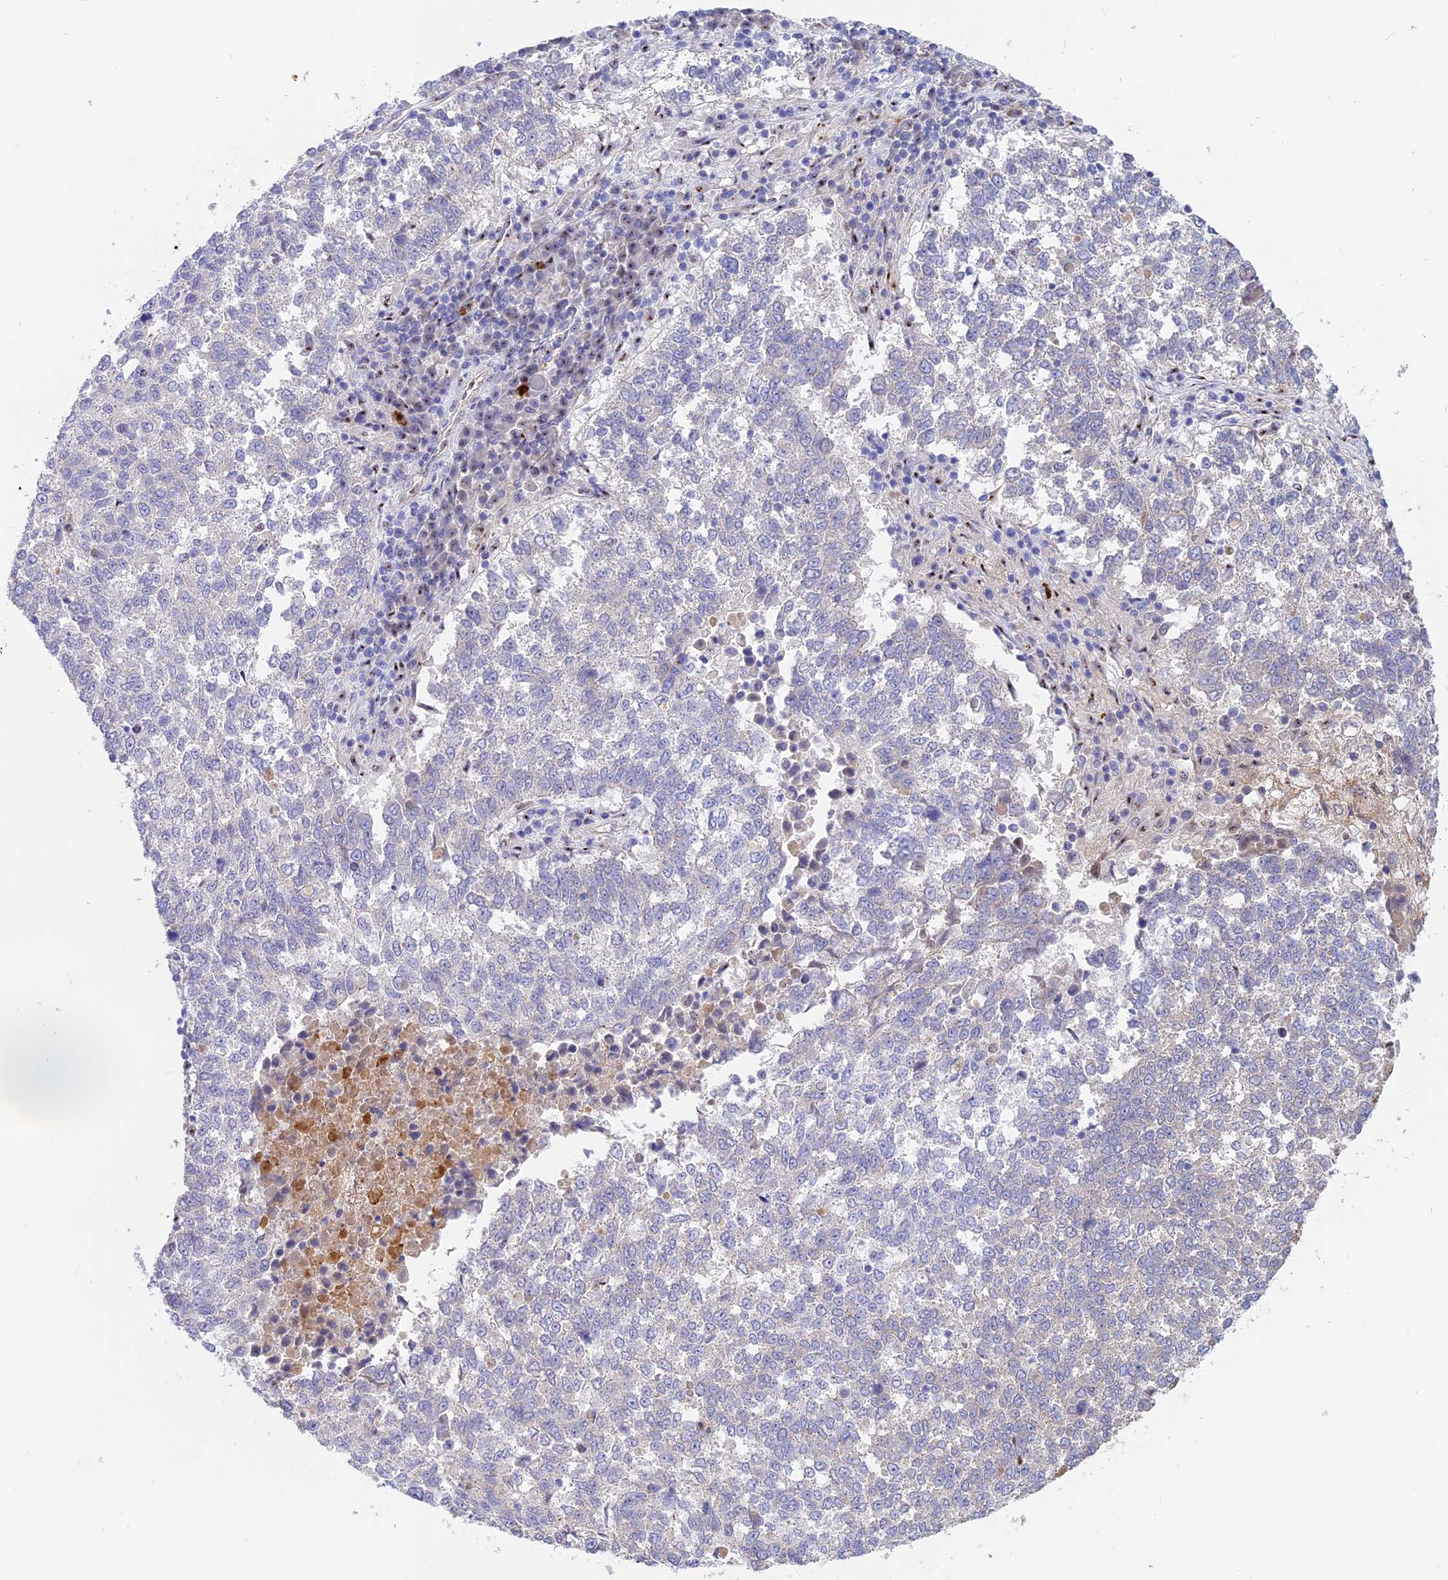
{"staining": {"intensity": "negative", "quantity": "none", "location": "none"}, "tissue": "lung cancer", "cell_type": "Tumor cells", "image_type": "cancer", "snomed": [{"axis": "morphology", "description": "Squamous cell carcinoma, NOS"}, {"axis": "topography", "description": "Lung"}], "caption": "Squamous cell carcinoma (lung) was stained to show a protein in brown. There is no significant expression in tumor cells. Brightfield microscopy of immunohistochemistry stained with DAB (3,3'-diaminobenzidine) (brown) and hematoxylin (blue), captured at high magnification.", "gene": "GK5", "patient": {"sex": "male", "age": 73}}